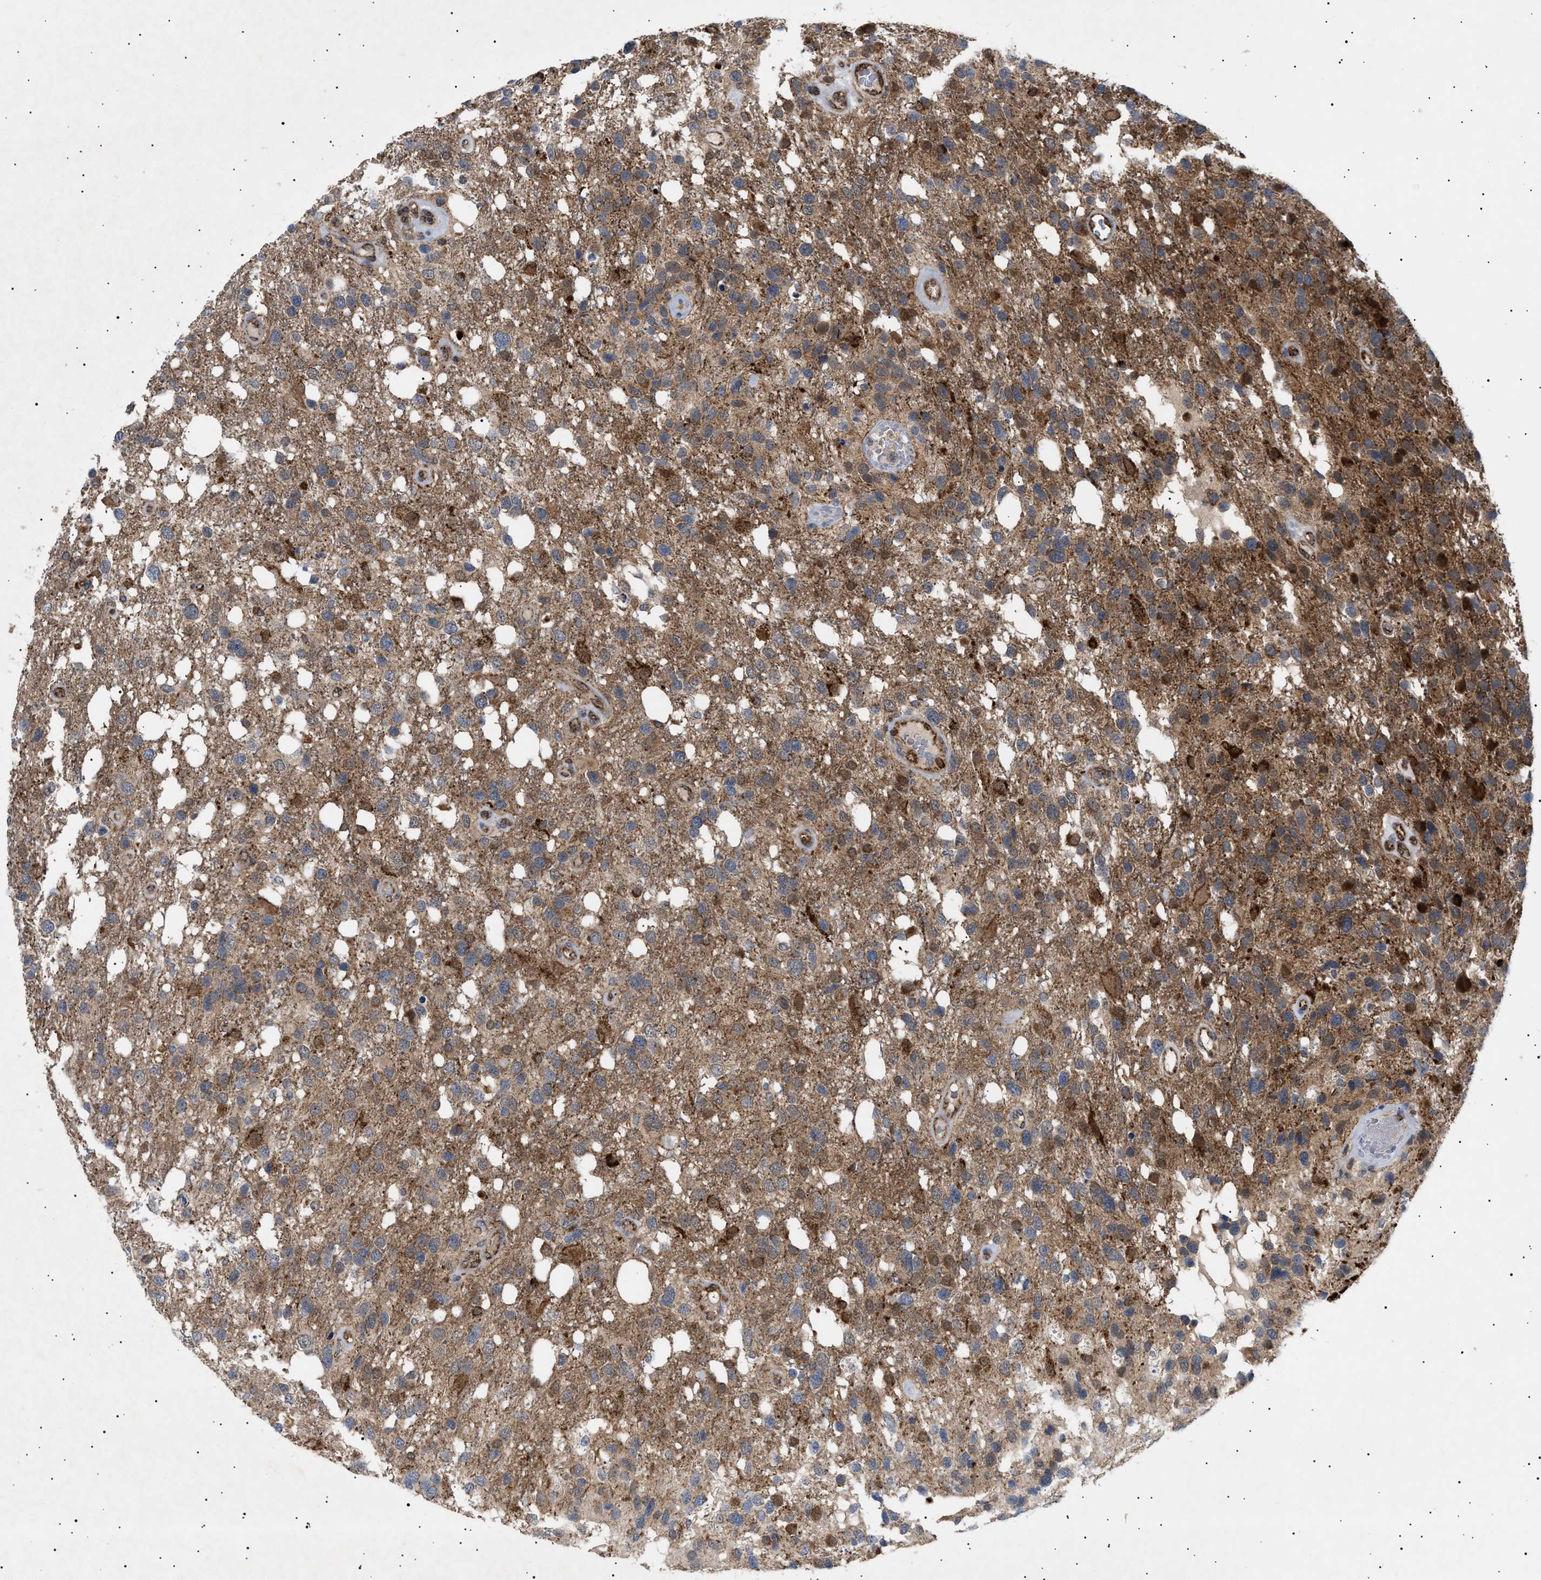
{"staining": {"intensity": "moderate", "quantity": ">75%", "location": "cytoplasmic/membranous"}, "tissue": "glioma", "cell_type": "Tumor cells", "image_type": "cancer", "snomed": [{"axis": "morphology", "description": "Glioma, malignant, High grade"}, {"axis": "topography", "description": "Brain"}], "caption": "Malignant high-grade glioma tissue reveals moderate cytoplasmic/membranous positivity in about >75% of tumor cells The staining is performed using DAB (3,3'-diaminobenzidine) brown chromogen to label protein expression. The nuclei are counter-stained blue using hematoxylin.", "gene": "SIRT5", "patient": {"sex": "female", "age": 58}}